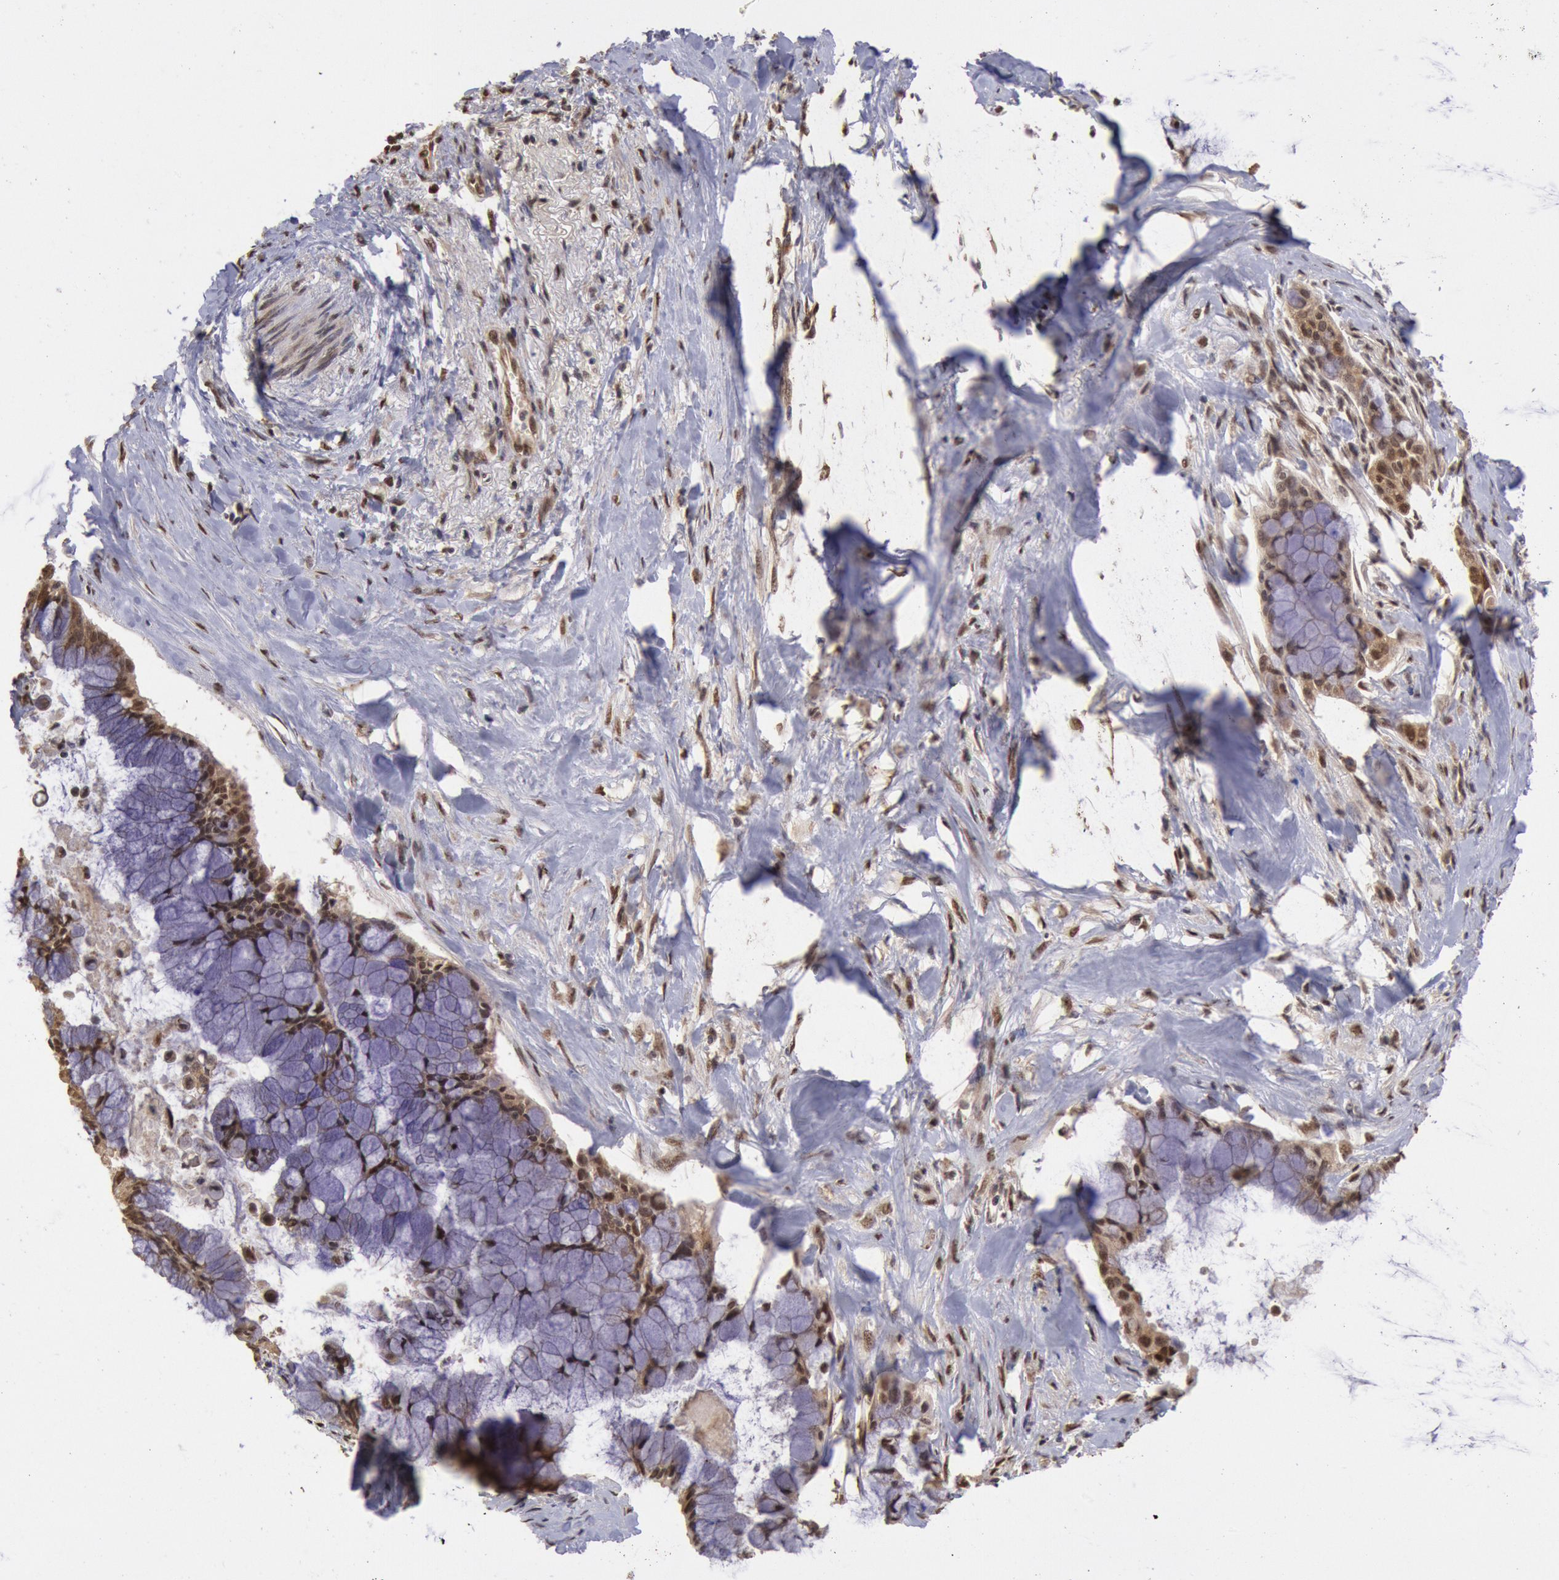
{"staining": {"intensity": "moderate", "quantity": "25%-75%", "location": "cytoplasmic/membranous"}, "tissue": "pancreatic cancer", "cell_type": "Tumor cells", "image_type": "cancer", "snomed": [{"axis": "morphology", "description": "Adenocarcinoma, NOS"}, {"axis": "topography", "description": "Pancreas"}], "caption": "Adenocarcinoma (pancreatic) tissue shows moderate cytoplasmic/membranous positivity in about 25%-75% of tumor cells, visualized by immunohistochemistry. (DAB = brown stain, brightfield microscopy at high magnification).", "gene": "STX17", "patient": {"sex": "male", "age": 59}}